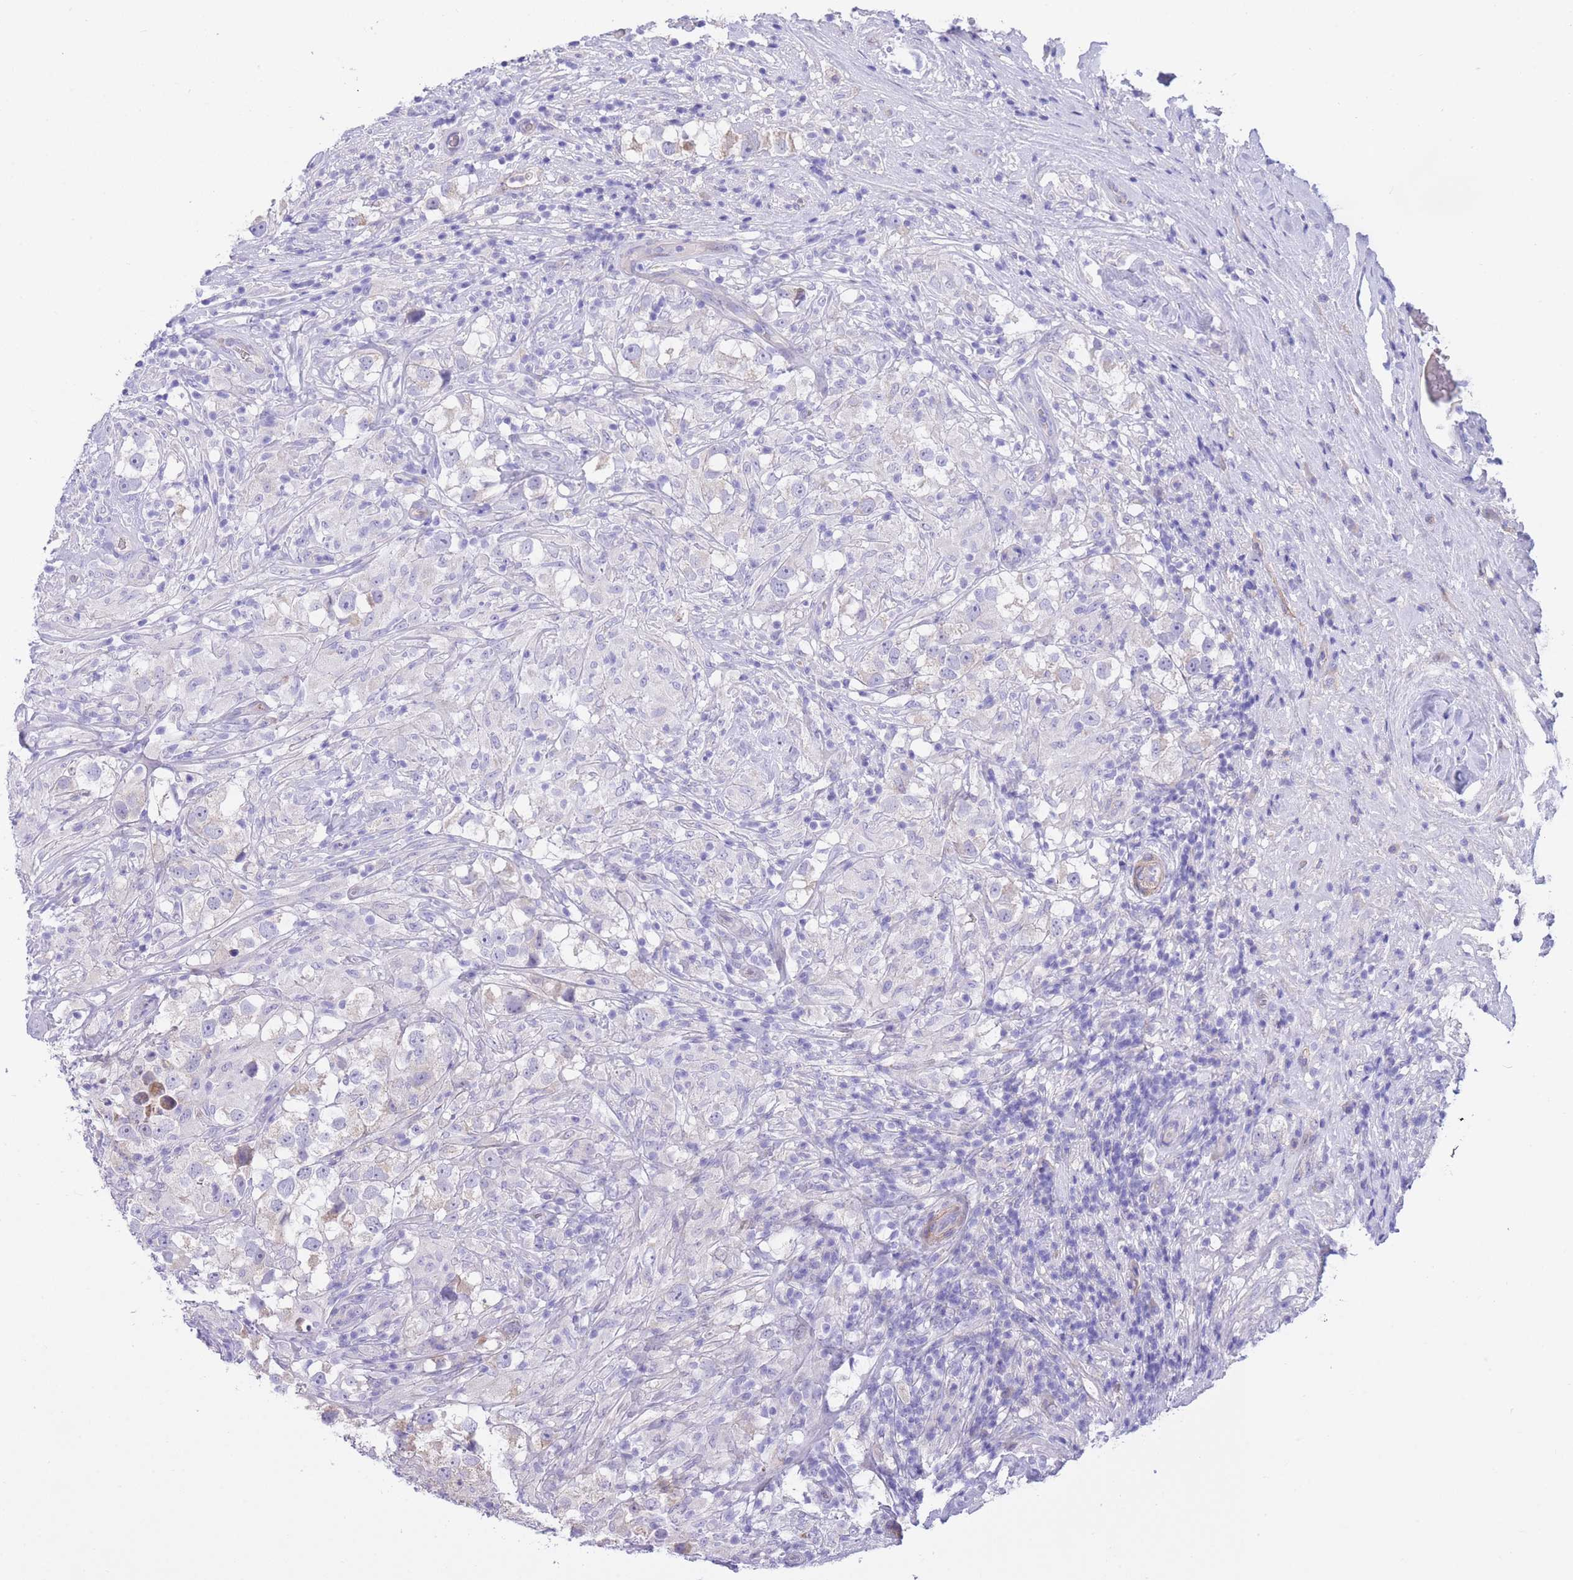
{"staining": {"intensity": "negative", "quantity": "none", "location": "none"}, "tissue": "testis cancer", "cell_type": "Tumor cells", "image_type": "cancer", "snomed": [{"axis": "morphology", "description": "Seminoma, NOS"}, {"axis": "topography", "description": "Testis"}], "caption": "The micrograph shows no significant staining in tumor cells of testis cancer (seminoma).", "gene": "PGM1", "patient": {"sex": "male", "age": 46}}